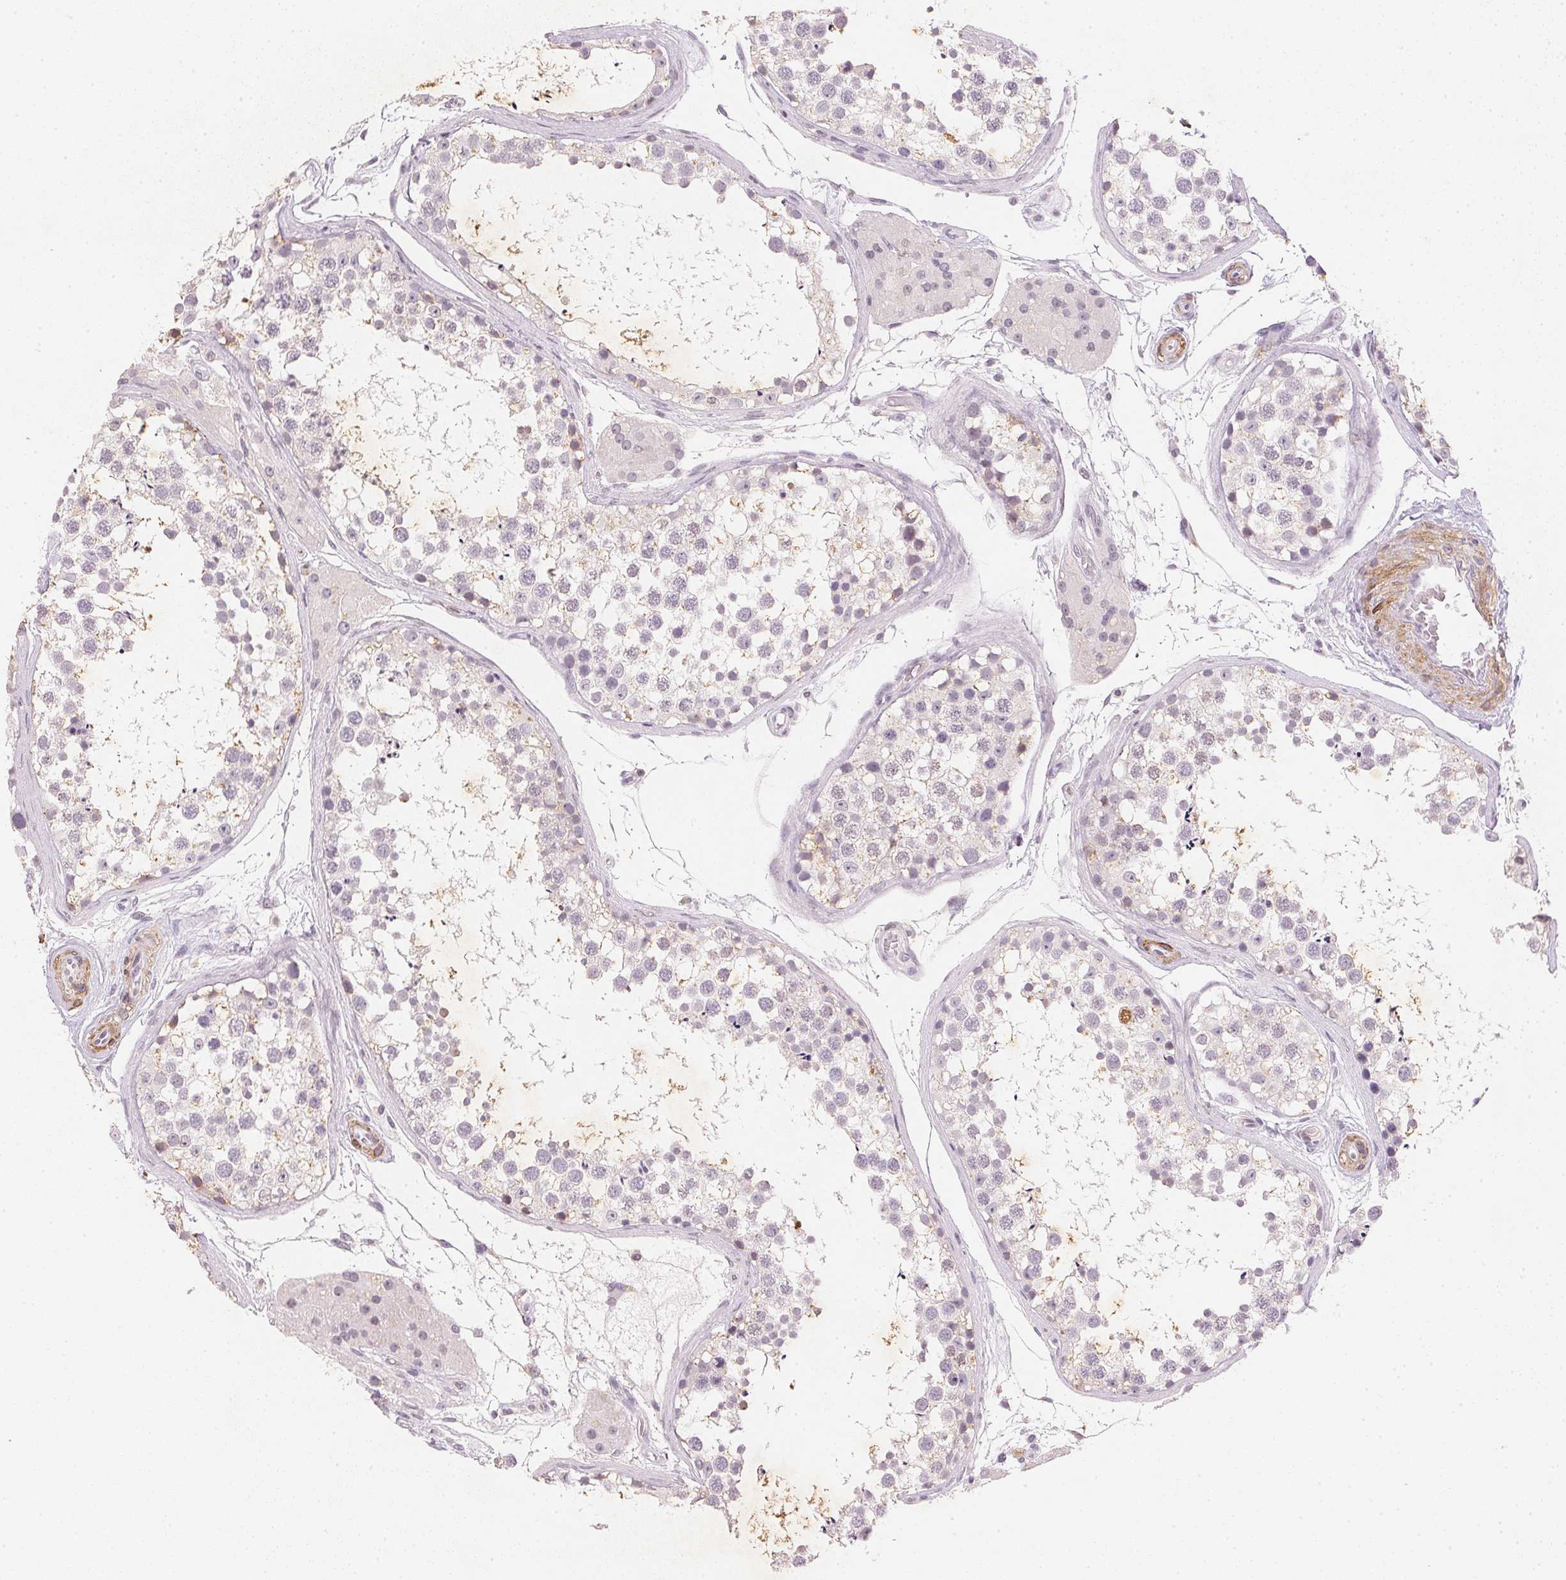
{"staining": {"intensity": "weak", "quantity": "<25%", "location": "cytoplasmic/membranous"}, "tissue": "testis", "cell_type": "Cells in seminiferous ducts", "image_type": "normal", "snomed": [{"axis": "morphology", "description": "Normal tissue, NOS"}, {"axis": "morphology", "description": "Seminoma, NOS"}, {"axis": "topography", "description": "Testis"}], "caption": "Testis stained for a protein using immunohistochemistry (IHC) exhibits no staining cells in seminiferous ducts.", "gene": "SMTN", "patient": {"sex": "male", "age": 65}}